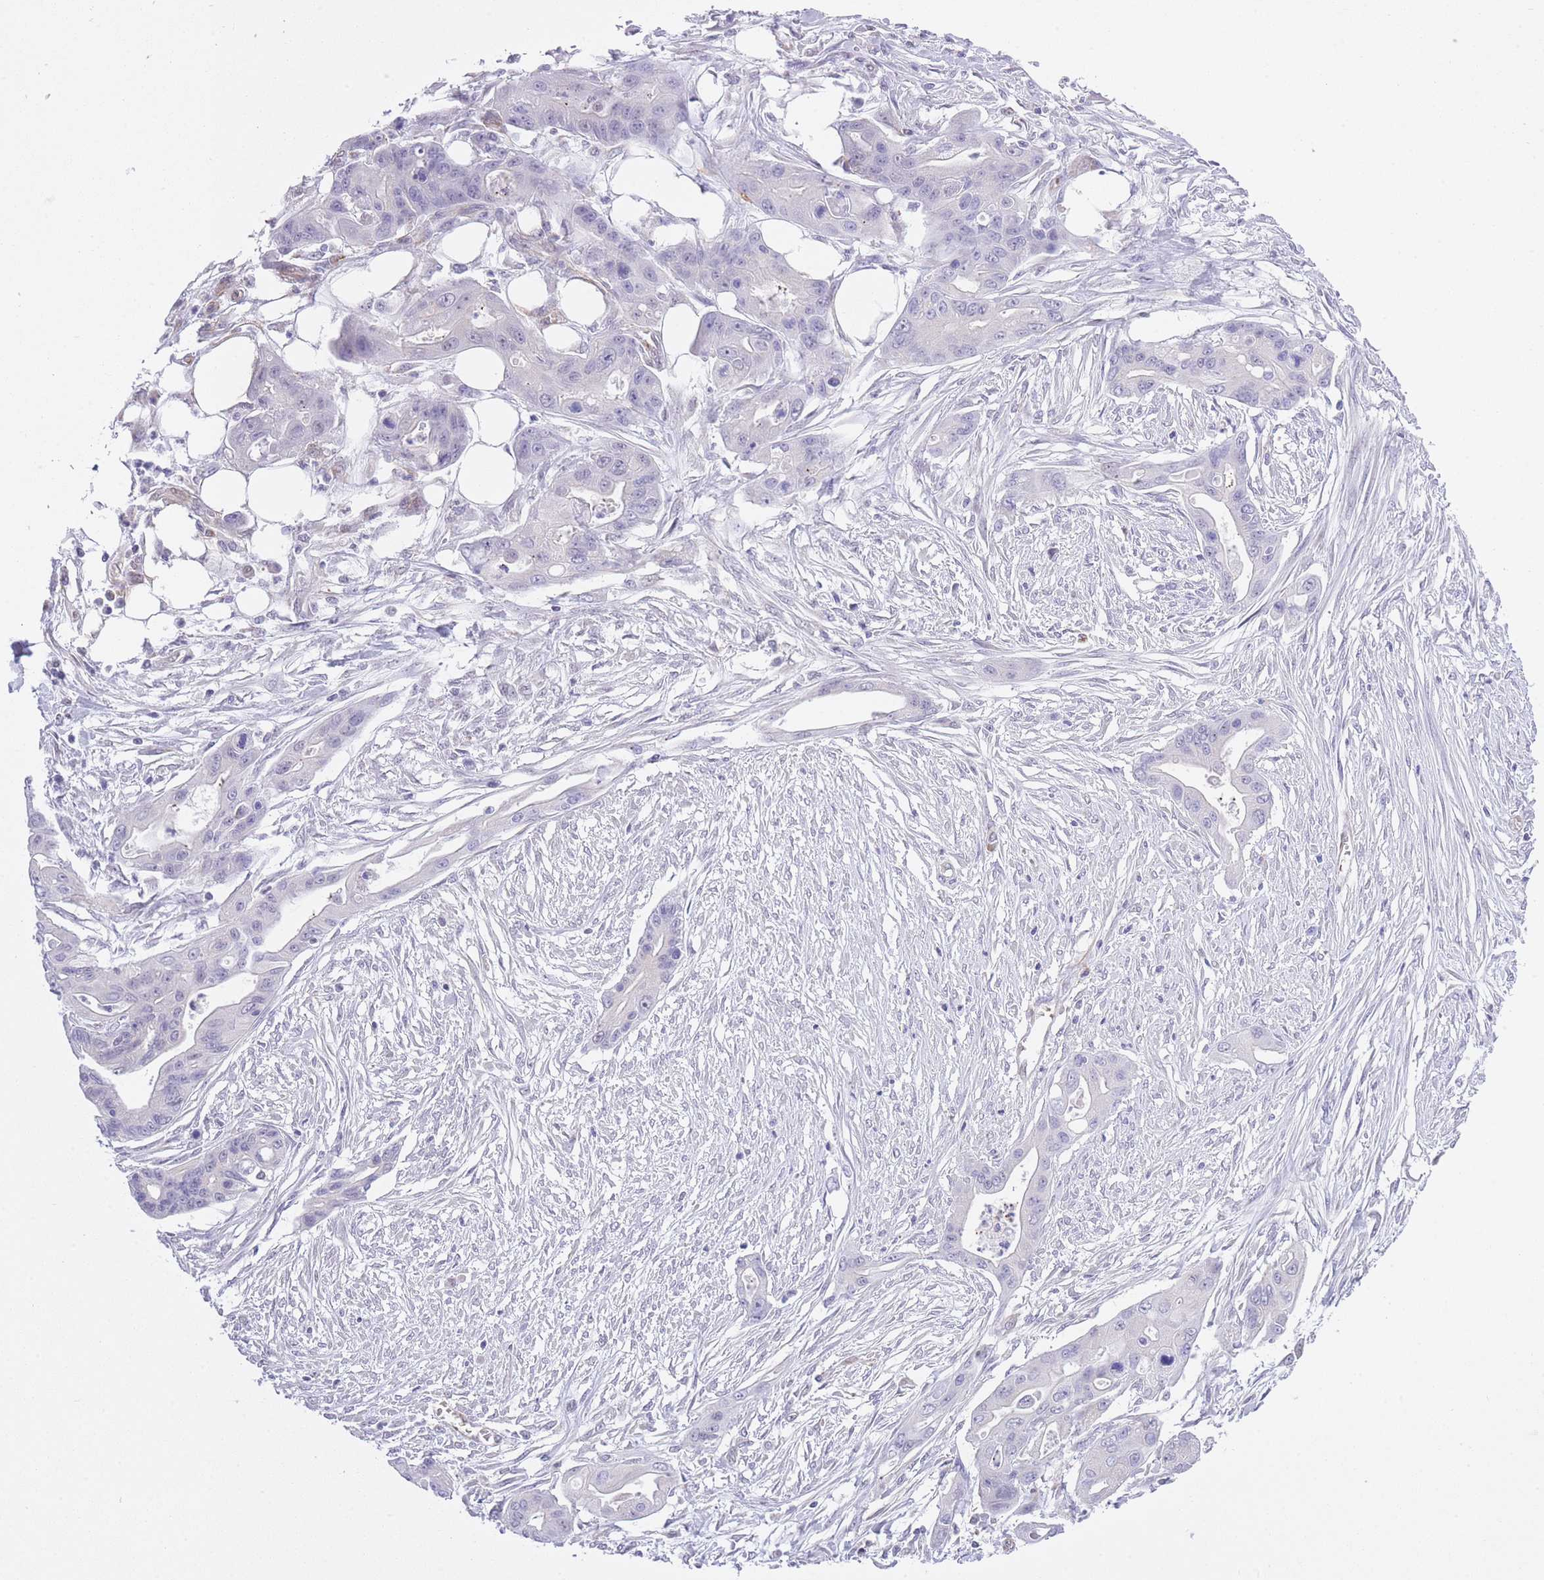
{"staining": {"intensity": "negative", "quantity": "none", "location": "none"}, "tissue": "ovarian cancer", "cell_type": "Tumor cells", "image_type": "cancer", "snomed": [{"axis": "morphology", "description": "Cystadenocarcinoma, mucinous, NOS"}, {"axis": "topography", "description": "Ovary"}], "caption": "The micrograph exhibits no staining of tumor cells in ovarian cancer. (Stains: DAB (3,3'-diaminobenzidine) immunohistochemistry with hematoxylin counter stain, Microscopy: brightfield microscopy at high magnification).", "gene": "MEIOSIN", "patient": {"sex": "female", "age": 70}}